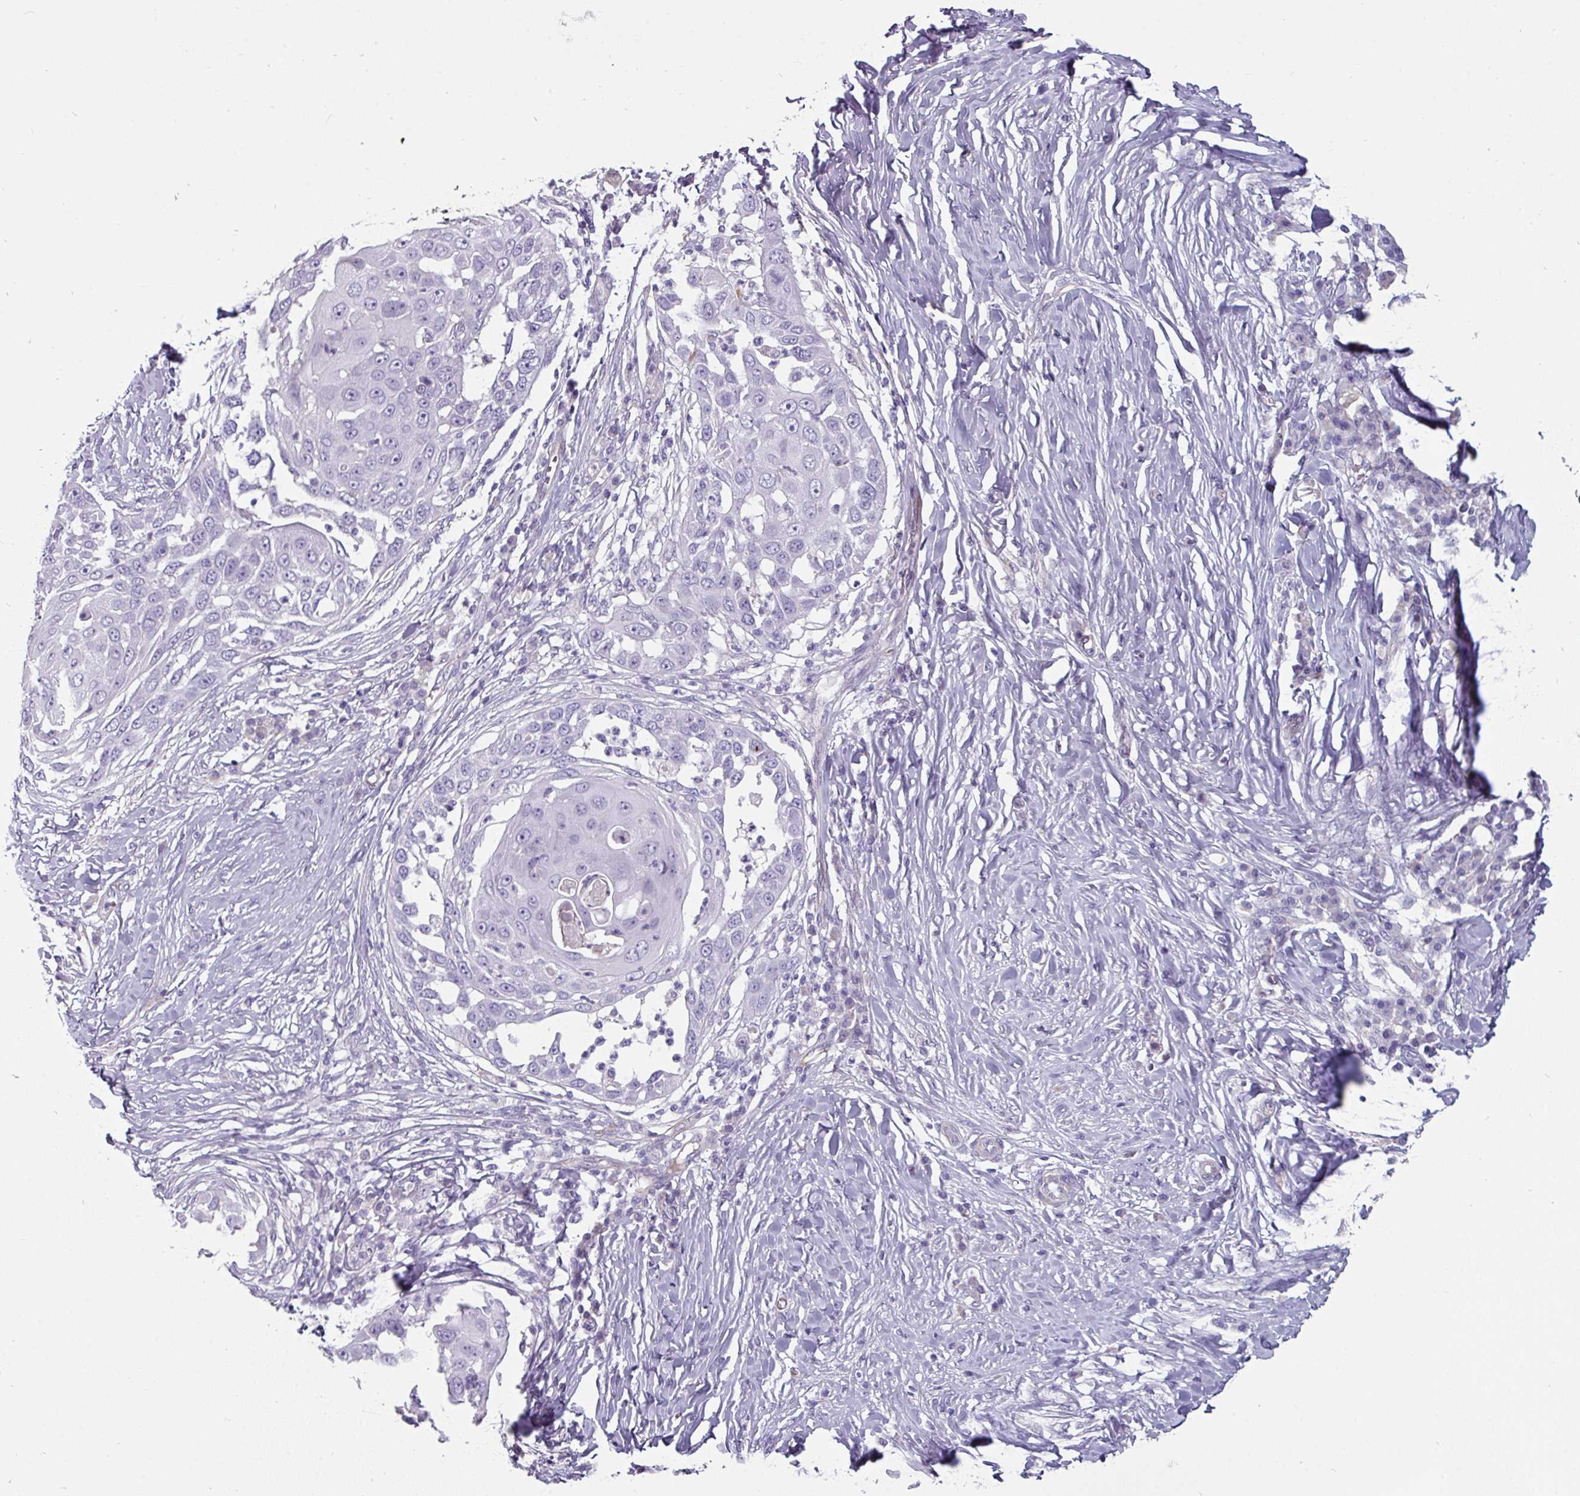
{"staining": {"intensity": "negative", "quantity": "none", "location": "none"}, "tissue": "skin cancer", "cell_type": "Tumor cells", "image_type": "cancer", "snomed": [{"axis": "morphology", "description": "Squamous cell carcinoma, NOS"}, {"axis": "topography", "description": "Skin"}], "caption": "High magnification brightfield microscopy of skin squamous cell carcinoma stained with DAB (brown) and counterstained with hematoxylin (blue): tumor cells show no significant staining.", "gene": "EYA3", "patient": {"sex": "female", "age": 44}}